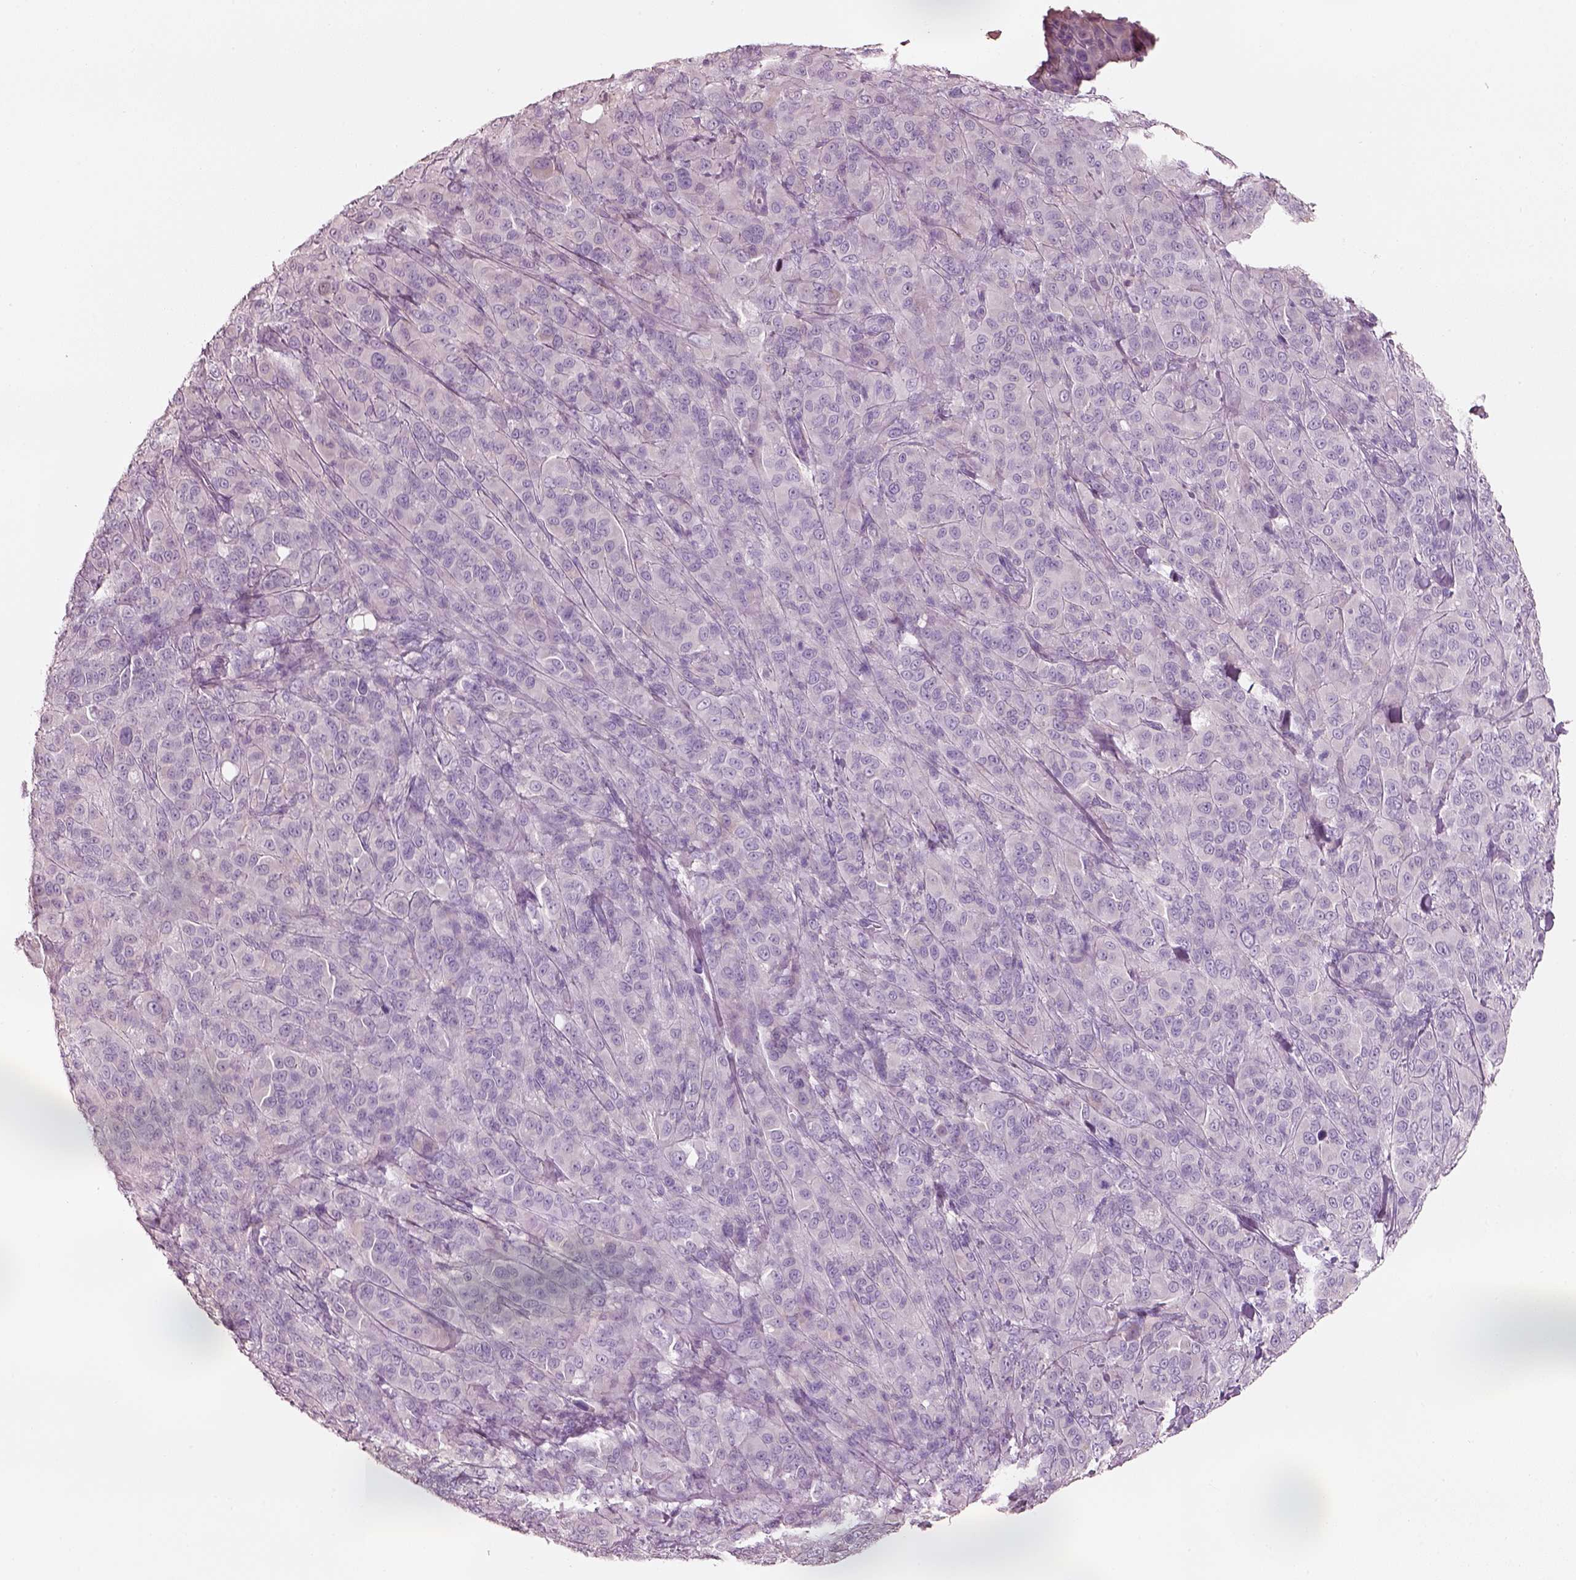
{"staining": {"intensity": "negative", "quantity": "none", "location": "none"}, "tissue": "melanoma", "cell_type": "Tumor cells", "image_type": "cancer", "snomed": [{"axis": "morphology", "description": "Malignant melanoma, NOS"}, {"axis": "topography", "description": "Skin"}], "caption": "DAB (3,3'-diaminobenzidine) immunohistochemical staining of human malignant melanoma shows no significant positivity in tumor cells. (DAB IHC with hematoxylin counter stain).", "gene": "PNOC", "patient": {"sex": "female", "age": 87}}